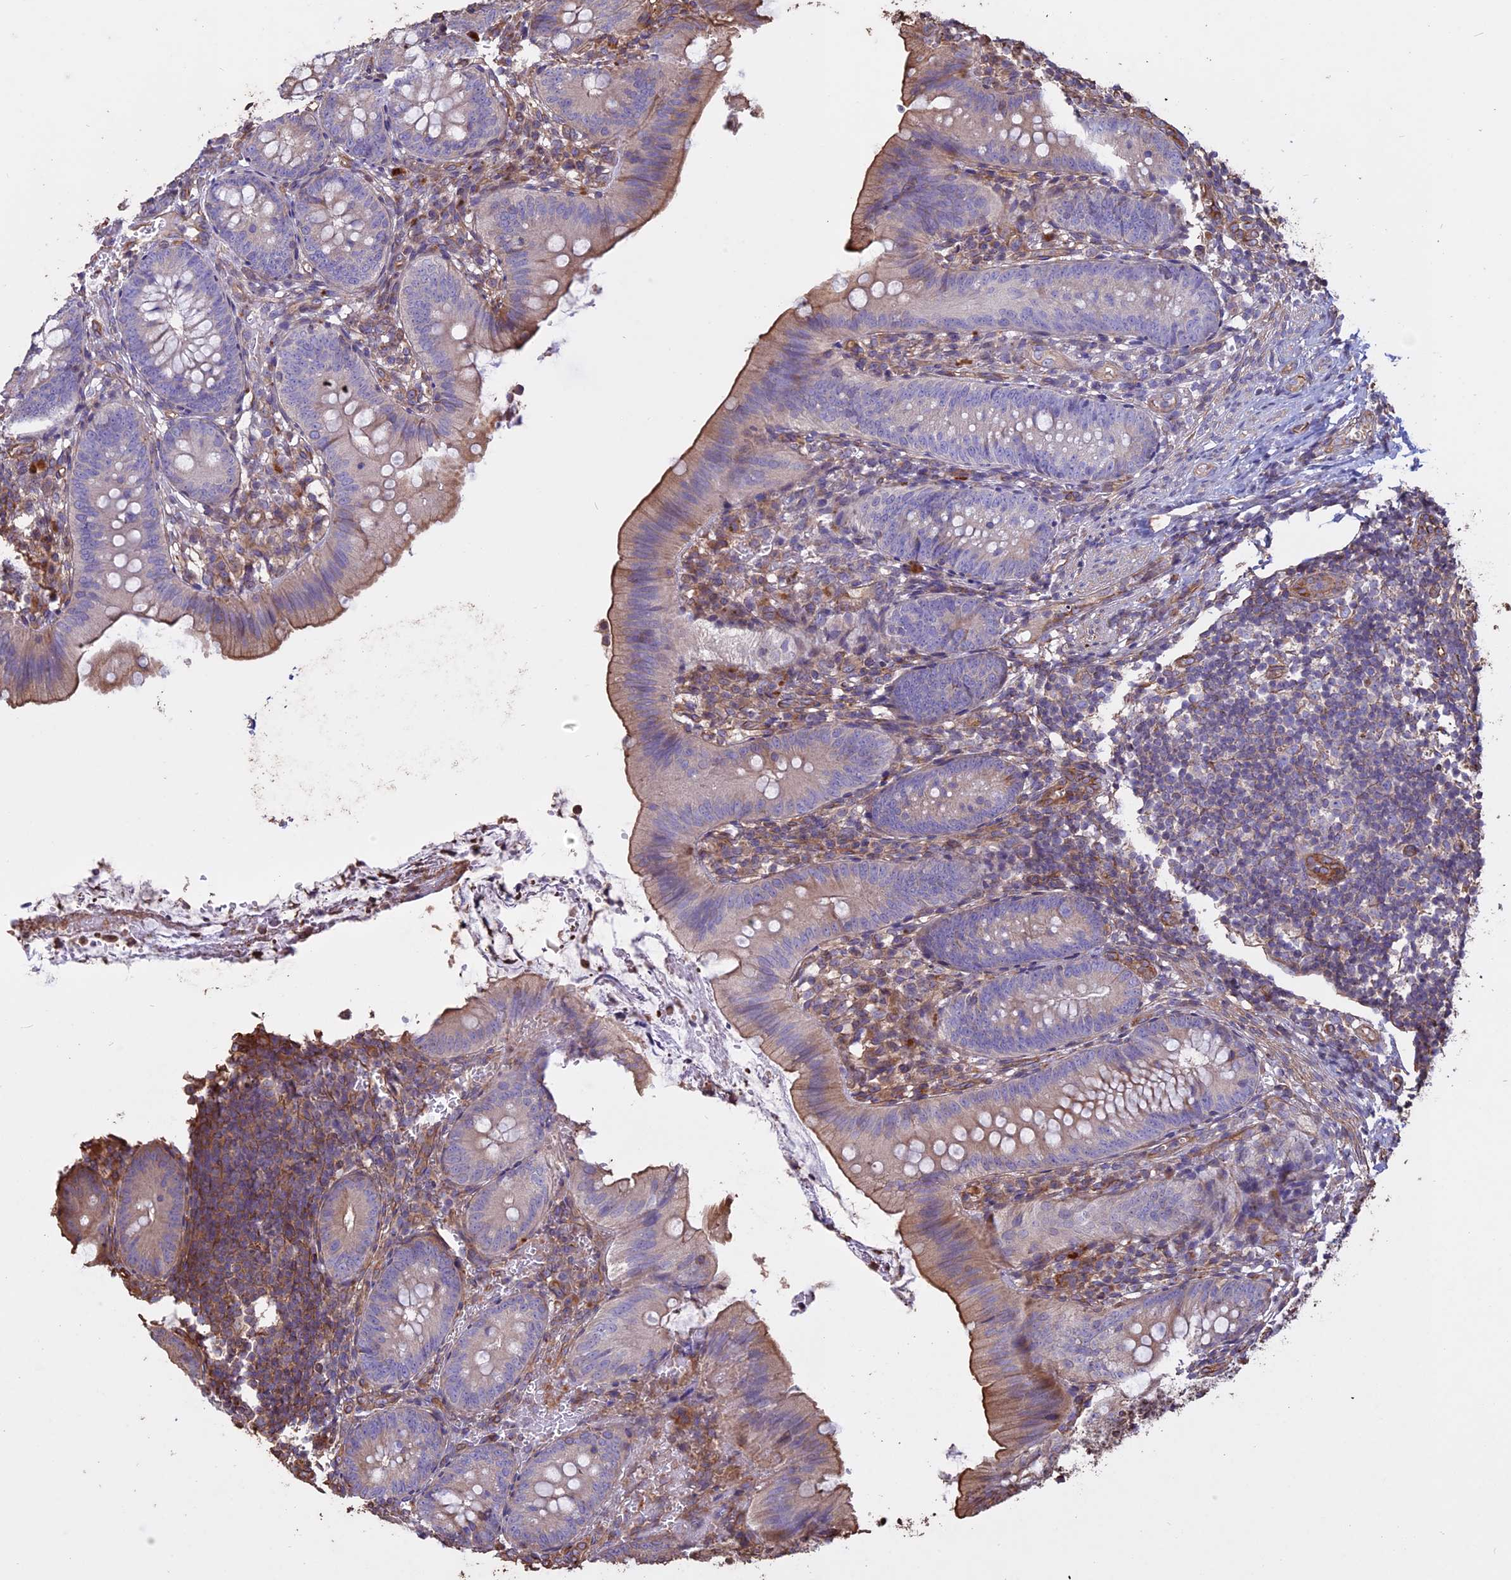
{"staining": {"intensity": "moderate", "quantity": "<25%", "location": "cytoplasmic/membranous"}, "tissue": "appendix", "cell_type": "Glandular cells", "image_type": "normal", "snomed": [{"axis": "morphology", "description": "Normal tissue, NOS"}, {"axis": "topography", "description": "Appendix"}], "caption": "This is an image of immunohistochemistry staining of normal appendix, which shows moderate expression in the cytoplasmic/membranous of glandular cells.", "gene": "CCDC148", "patient": {"sex": "male", "age": 1}}